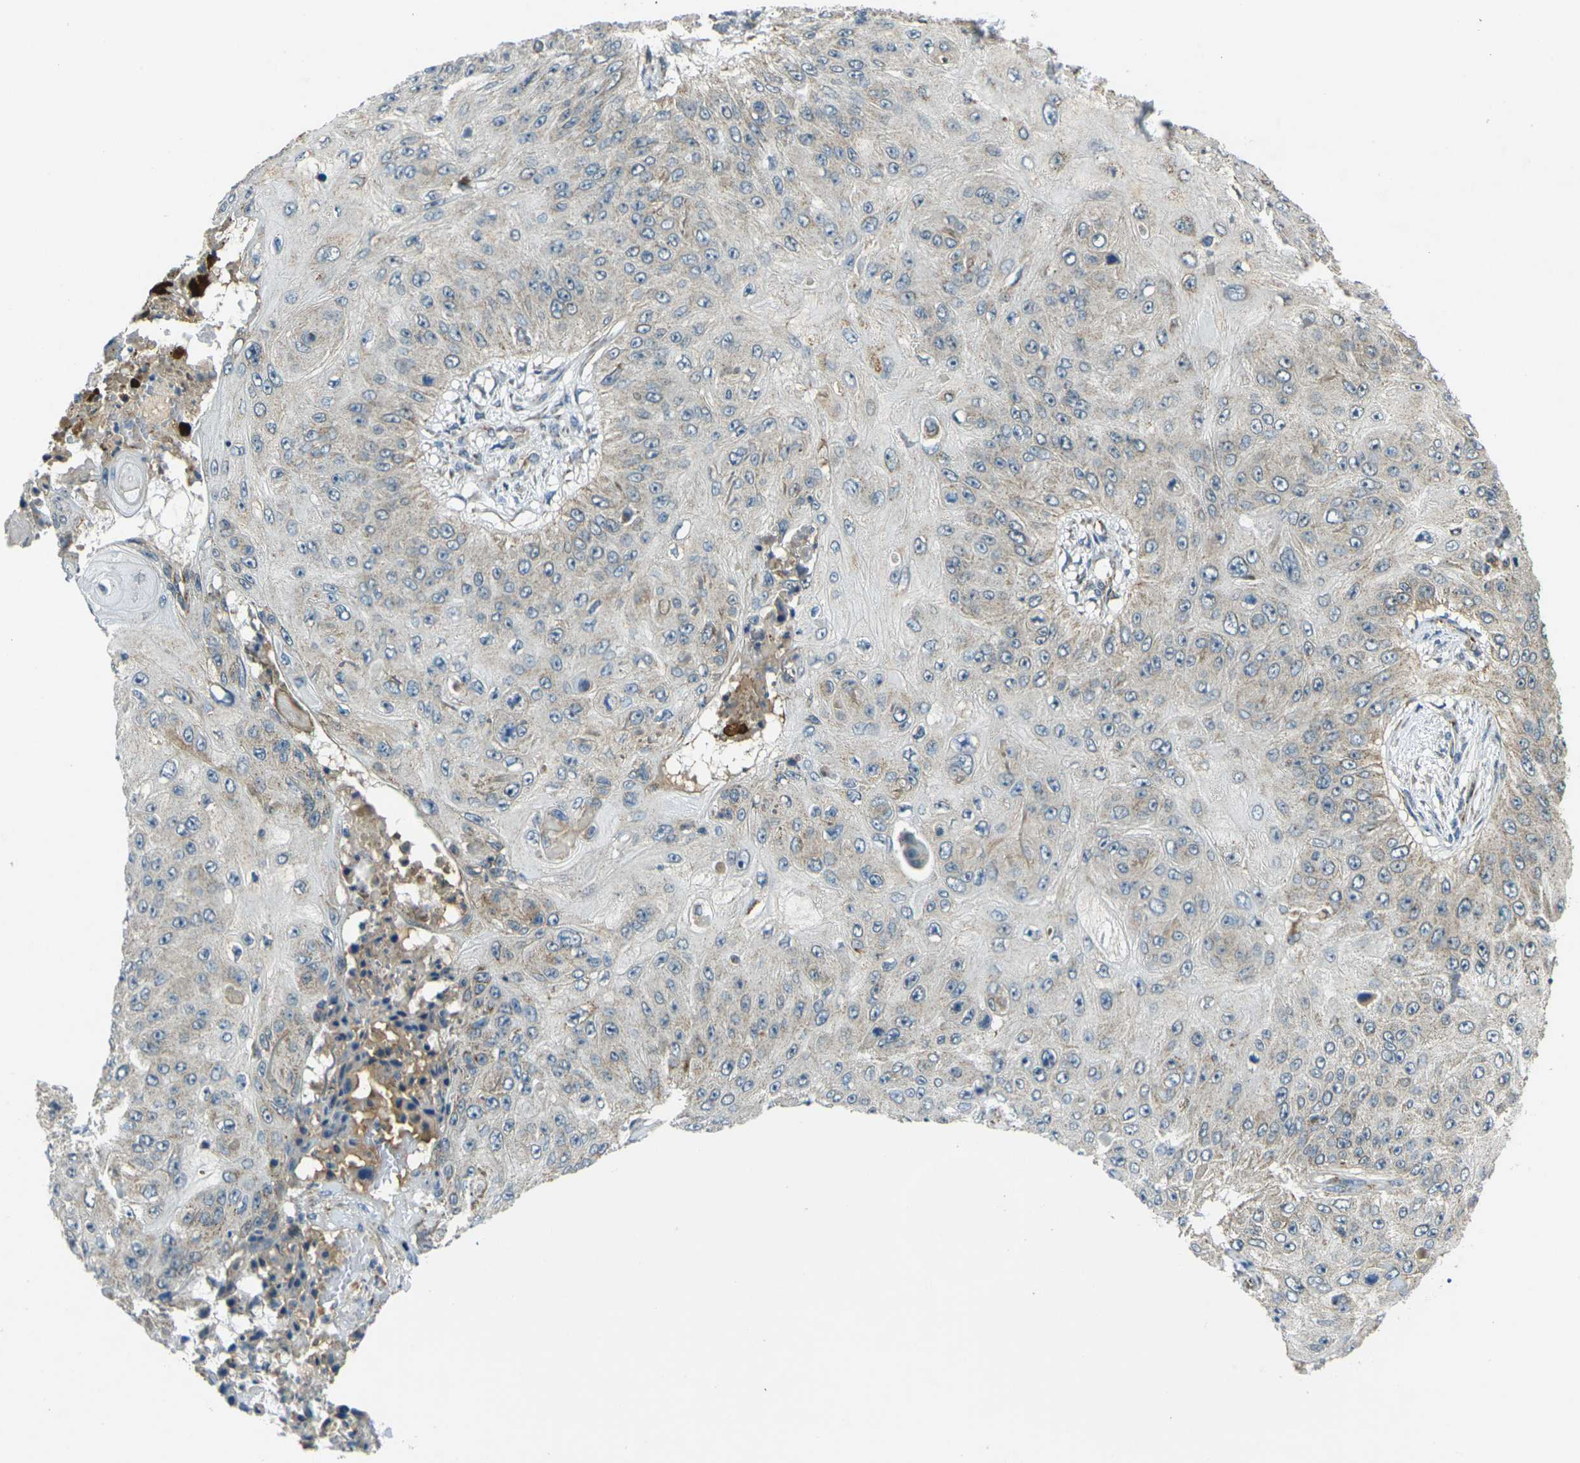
{"staining": {"intensity": "weak", "quantity": "<25%", "location": "cytoplasmic/membranous"}, "tissue": "skin cancer", "cell_type": "Tumor cells", "image_type": "cancer", "snomed": [{"axis": "morphology", "description": "Squamous cell carcinoma, NOS"}, {"axis": "topography", "description": "Skin"}], "caption": "Photomicrograph shows no protein positivity in tumor cells of skin squamous cell carcinoma tissue.", "gene": "IGF1R", "patient": {"sex": "female", "age": 80}}